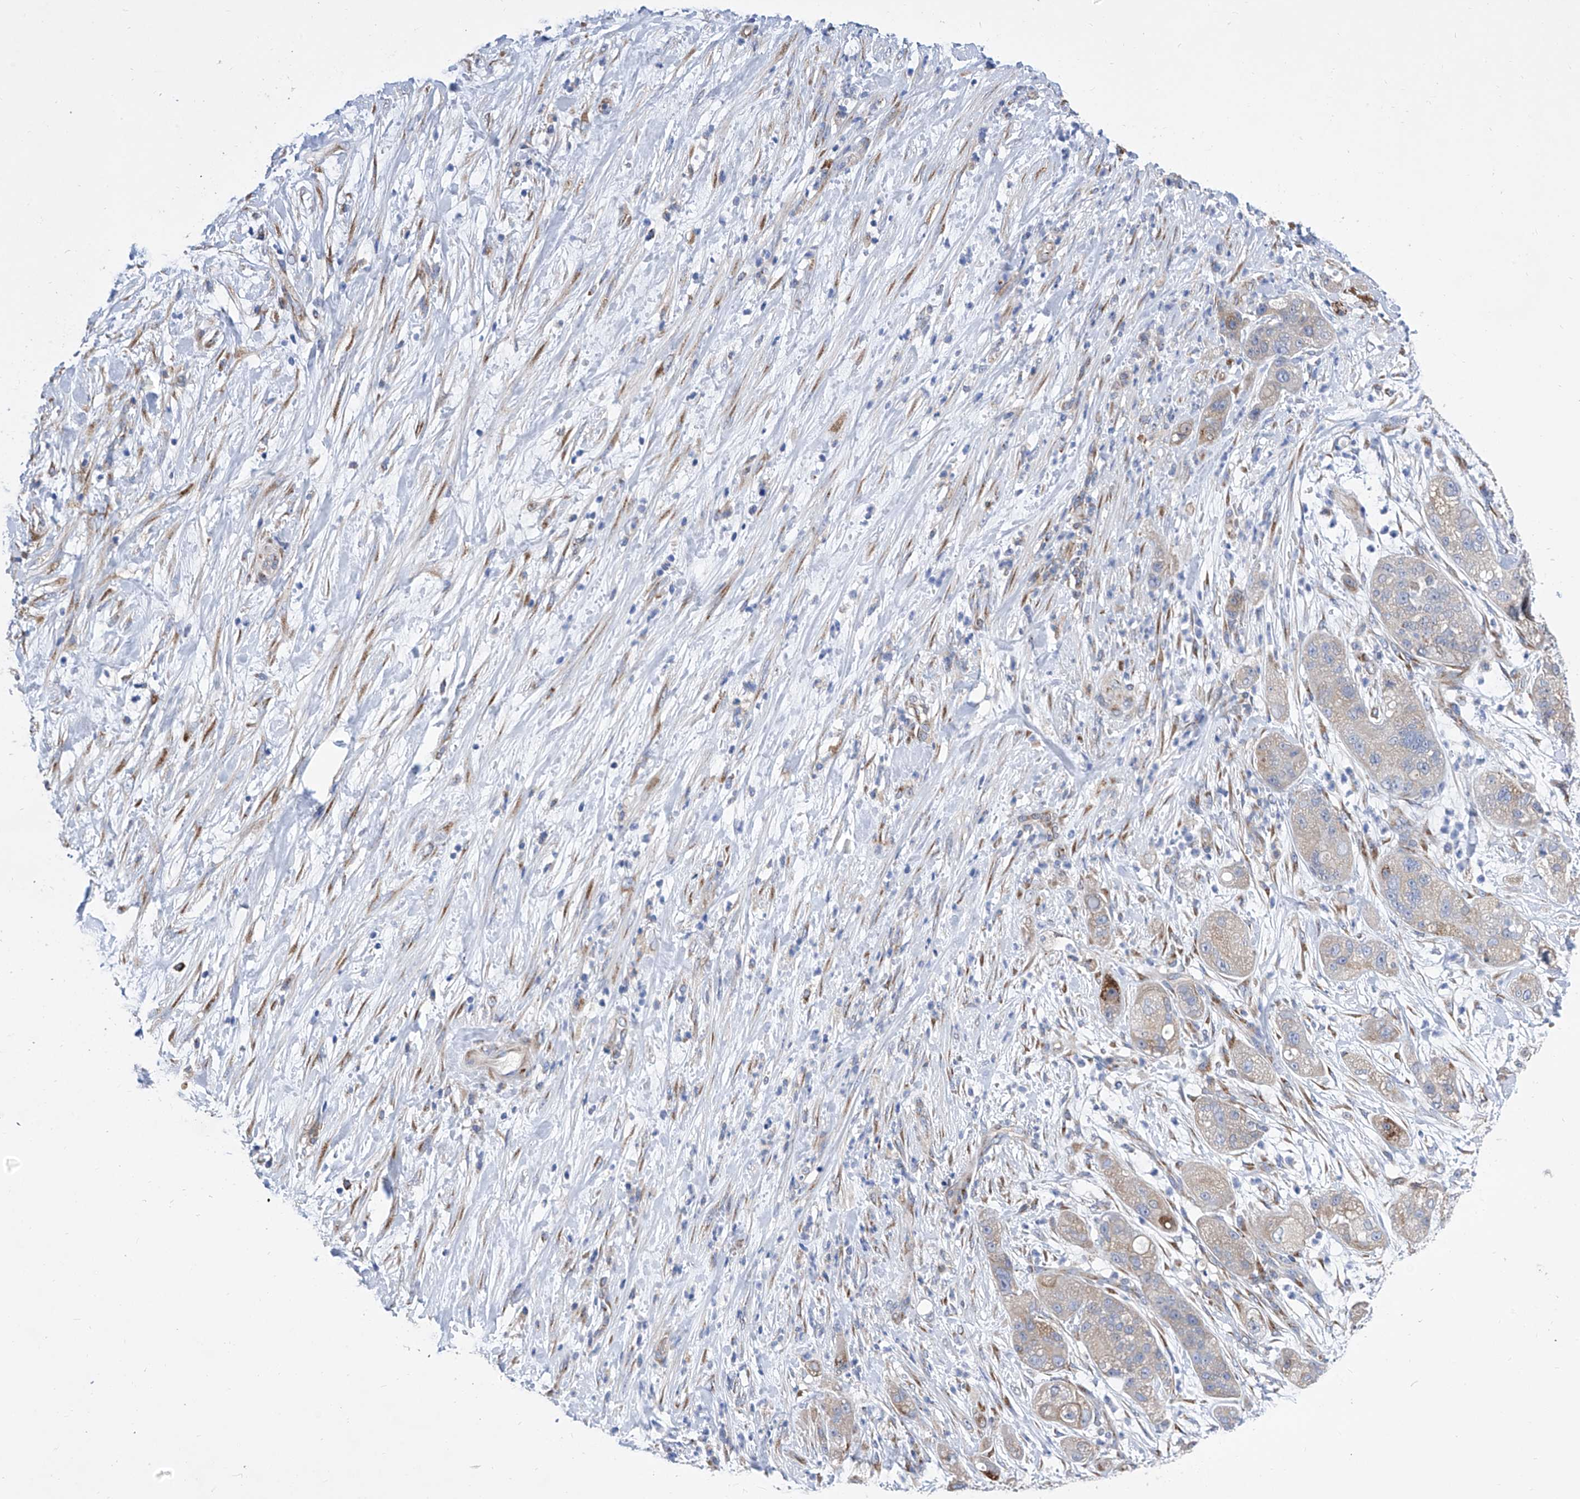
{"staining": {"intensity": "weak", "quantity": "<25%", "location": "cytoplasmic/membranous"}, "tissue": "pancreatic cancer", "cell_type": "Tumor cells", "image_type": "cancer", "snomed": [{"axis": "morphology", "description": "Adenocarcinoma, NOS"}, {"axis": "topography", "description": "Pancreas"}], "caption": "Tumor cells are negative for brown protein staining in pancreatic cancer (adenocarcinoma).", "gene": "TJAP1", "patient": {"sex": "female", "age": 78}}